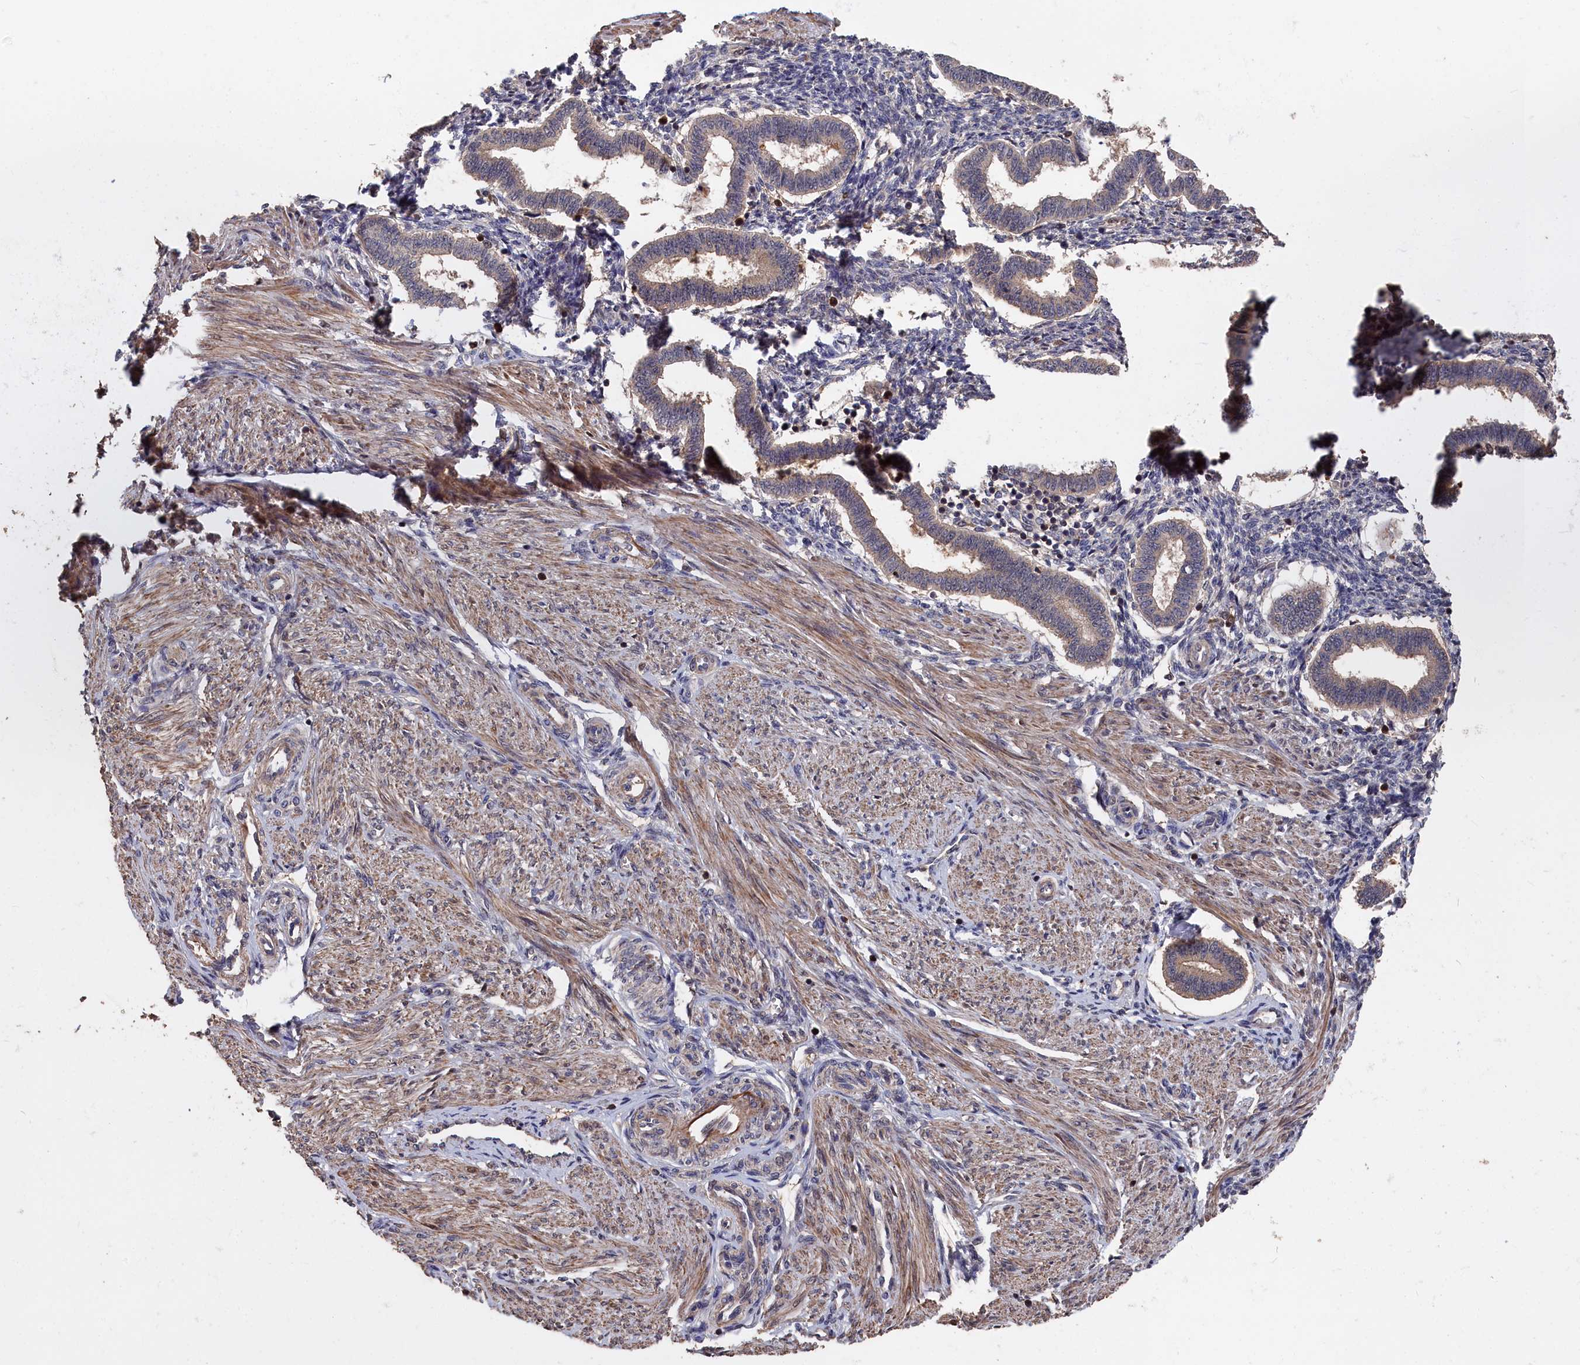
{"staining": {"intensity": "moderate", "quantity": "25%-75%", "location": "cytoplasmic/membranous"}, "tissue": "endometrium", "cell_type": "Cells in endometrial stroma", "image_type": "normal", "snomed": [{"axis": "morphology", "description": "Normal tissue, NOS"}, {"axis": "topography", "description": "Endometrium"}], "caption": "The photomicrograph shows immunohistochemical staining of unremarkable endometrium. There is moderate cytoplasmic/membranous positivity is seen in approximately 25%-75% of cells in endometrial stroma.", "gene": "RMI2", "patient": {"sex": "female", "age": 24}}